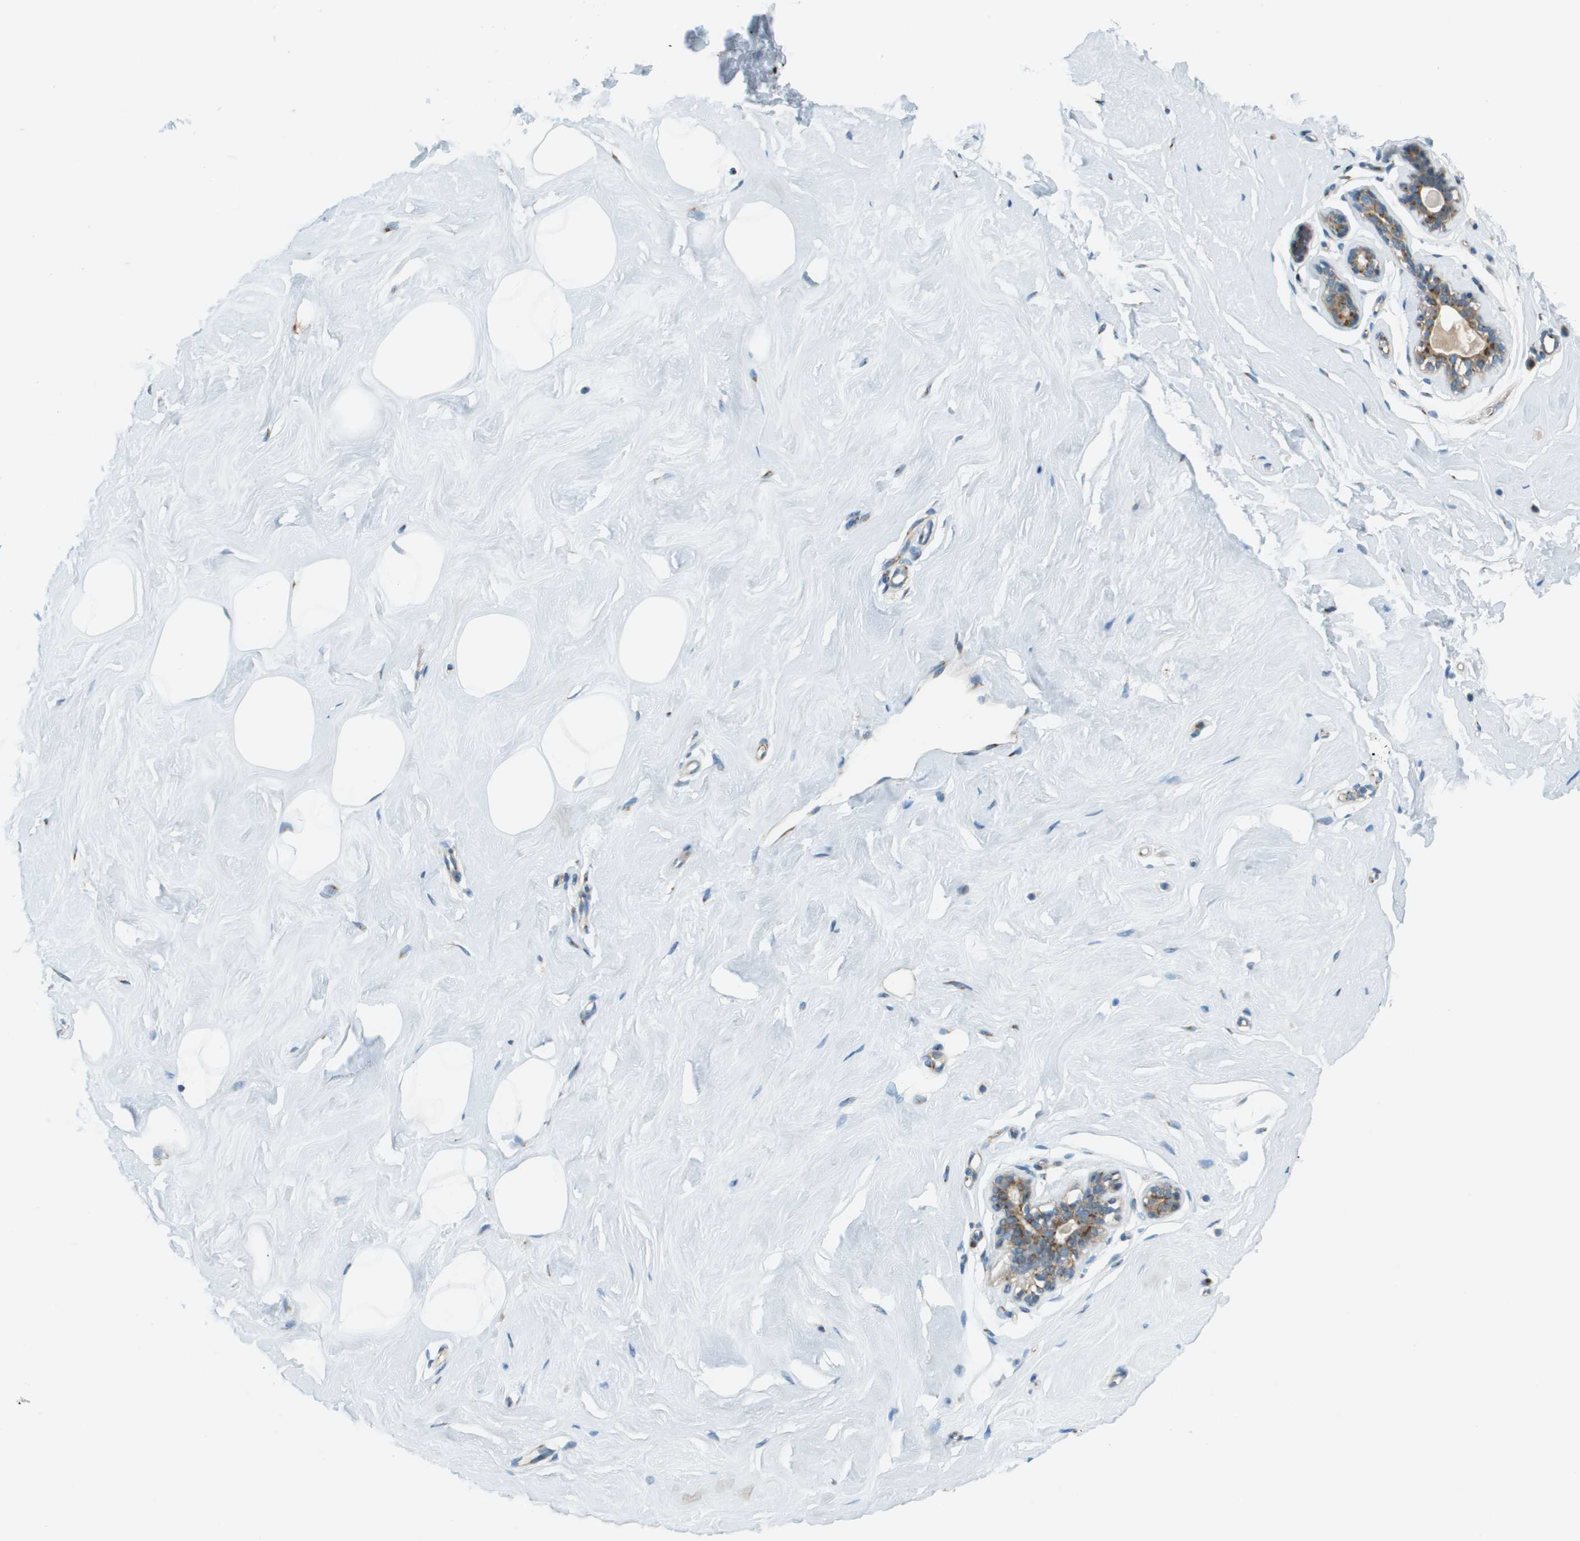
{"staining": {"intensity": "negative", "quantity": "none", "location": "none"}, "tissue": "breast", "cell_type": "Adipocytes", "image_type": "normal", "snomed": [{"axis": "morphology", "description": "Normal tissue, NOS"}, {"axis": "topography", "description": "Breast"}], "caption": "Adipocytes are negative for brown protein staining in benign breast. Nuclei are stained in blue.", "gene": "ACBD3", "patient": {"sex": "female", "age": 23}}